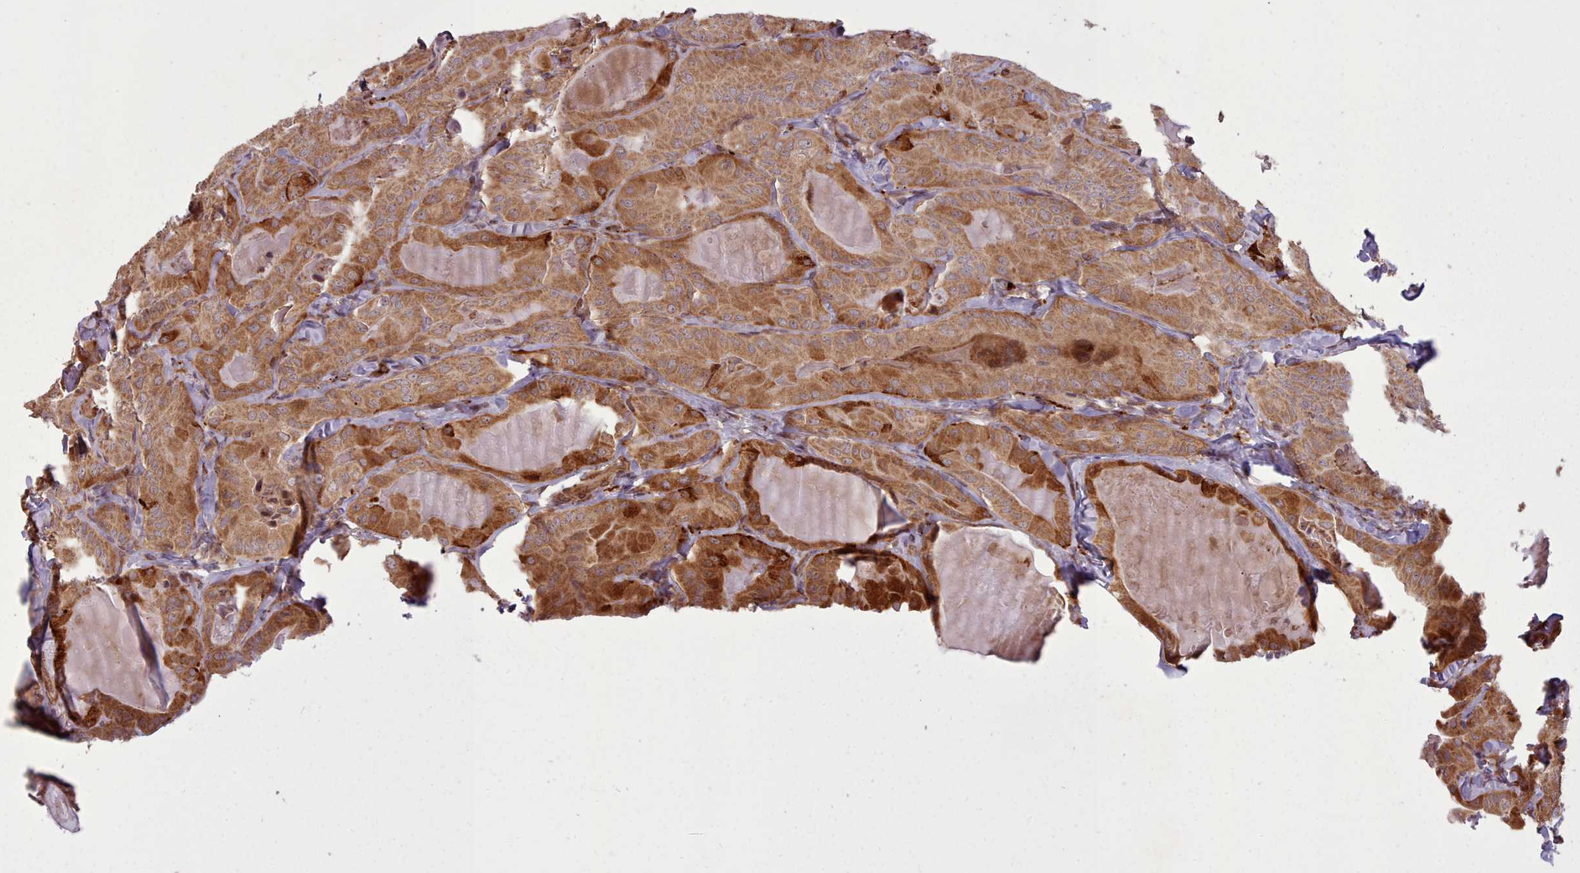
{"staining": {"intensity": "strong", "quantity": ">75%", "location": "cytoplasmic/membranous"}, "tissue": "thyroid cancer", "cell_type": "Tumor cells", "image_type": "cancer", "snomed": [{"axis": "morphology", "description": "Papillary adenocarcinoma, NOS"}, {"axis": "topography", "description": "Thyroid gland"}], "caption": "Human papillary adenocarcinoma (thyroid) stained with a brown dye reveals strong cytoplasmic/membranous positive staining in approximately >75% of tumor cells.", "gene": "NLRP7", "patient": {"sex": "female", "age": 68}}